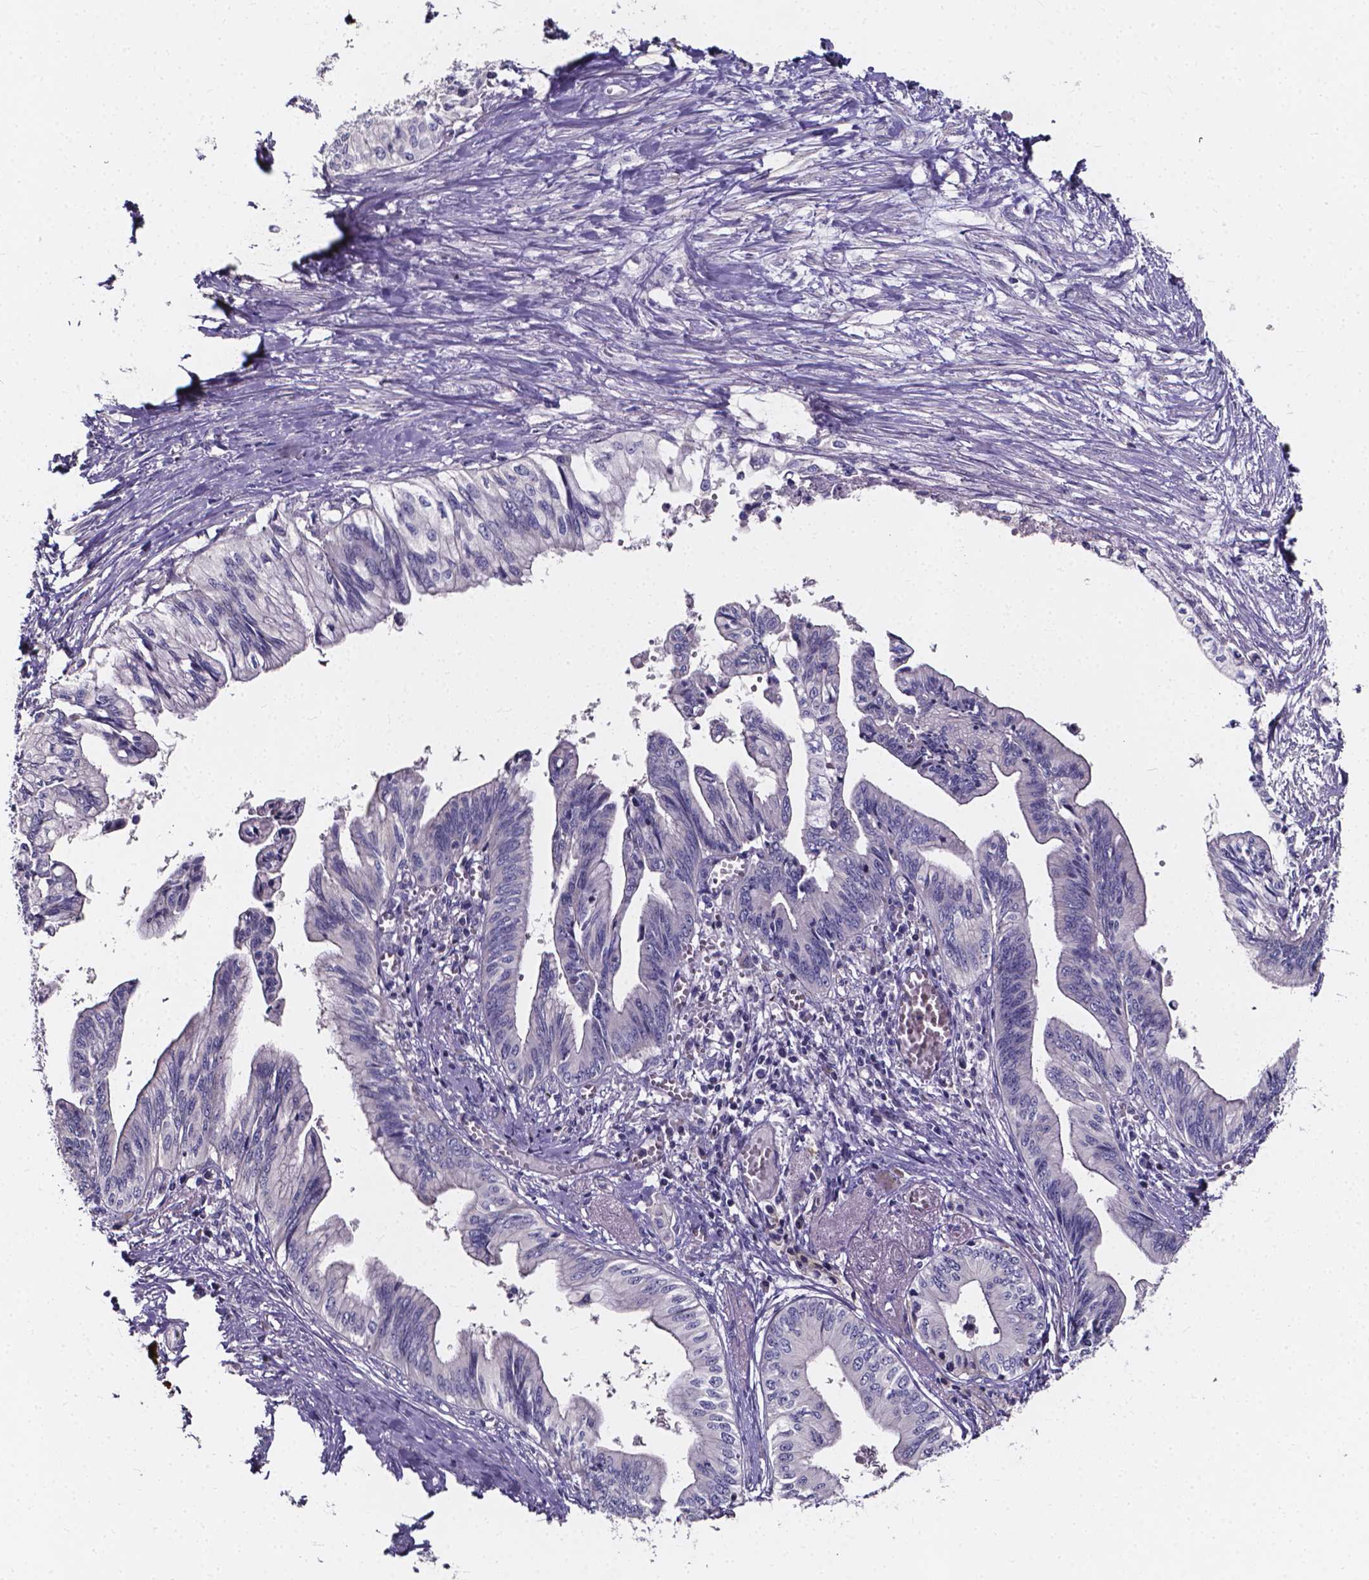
{"staining": {"intensity": "negative", "quantity": "none", "location": "none"}, "tissue": "pancreatic cancer", "cell_type": "Tumor cells", "image_type": "cancer", "snomed": [{"axis": "morphology", "description": "Adenocarcinoma, NOS"}, {"axis": "topography", "description": "Pancreas"}], "caption": "IHC of human pancreatic adenocarcinoma shows no positivity in tumor cells.", "gene": "THEMIS", "patient": {"sex": "female", "age": 61}}